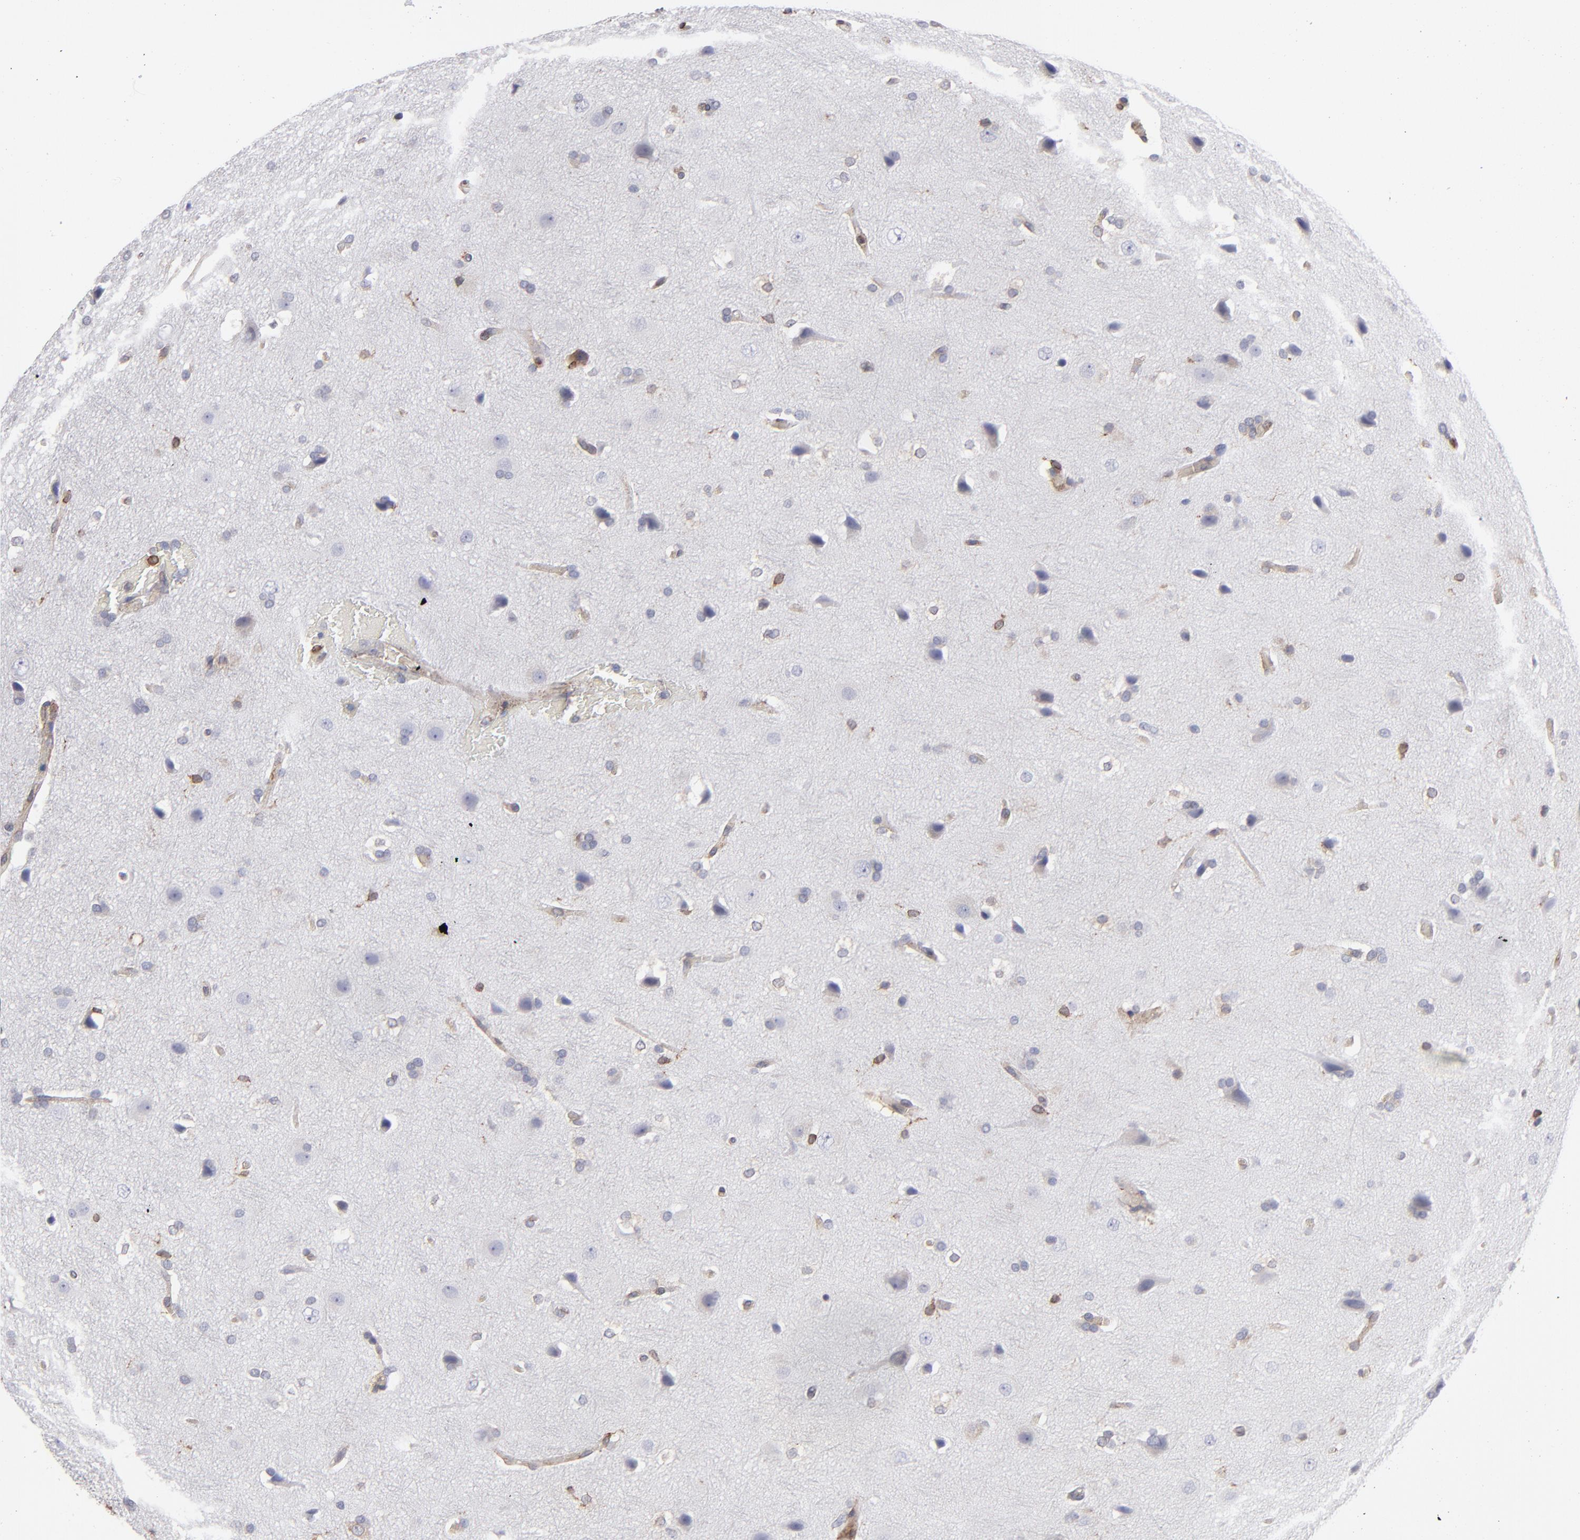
{"staining": {"intensity": "weak", "quantity": "<25%", "location": "cytoplasmic/membranous"}, "tissue": "glioma", "cell_type": "Tumor cells", "image_type": "cancer", "snomed": [{"axis": "morphology", "description": "Glioma, malignant, Low grade"}, {"axis": "topography", "description": "Cerebral cortex"}], "caption": "An IHC micrograph of glioma is shown. There is no staining in tumor cells of glioma.", "gene": "TMX1", "patient": {"sex": "female", "age": 47}}